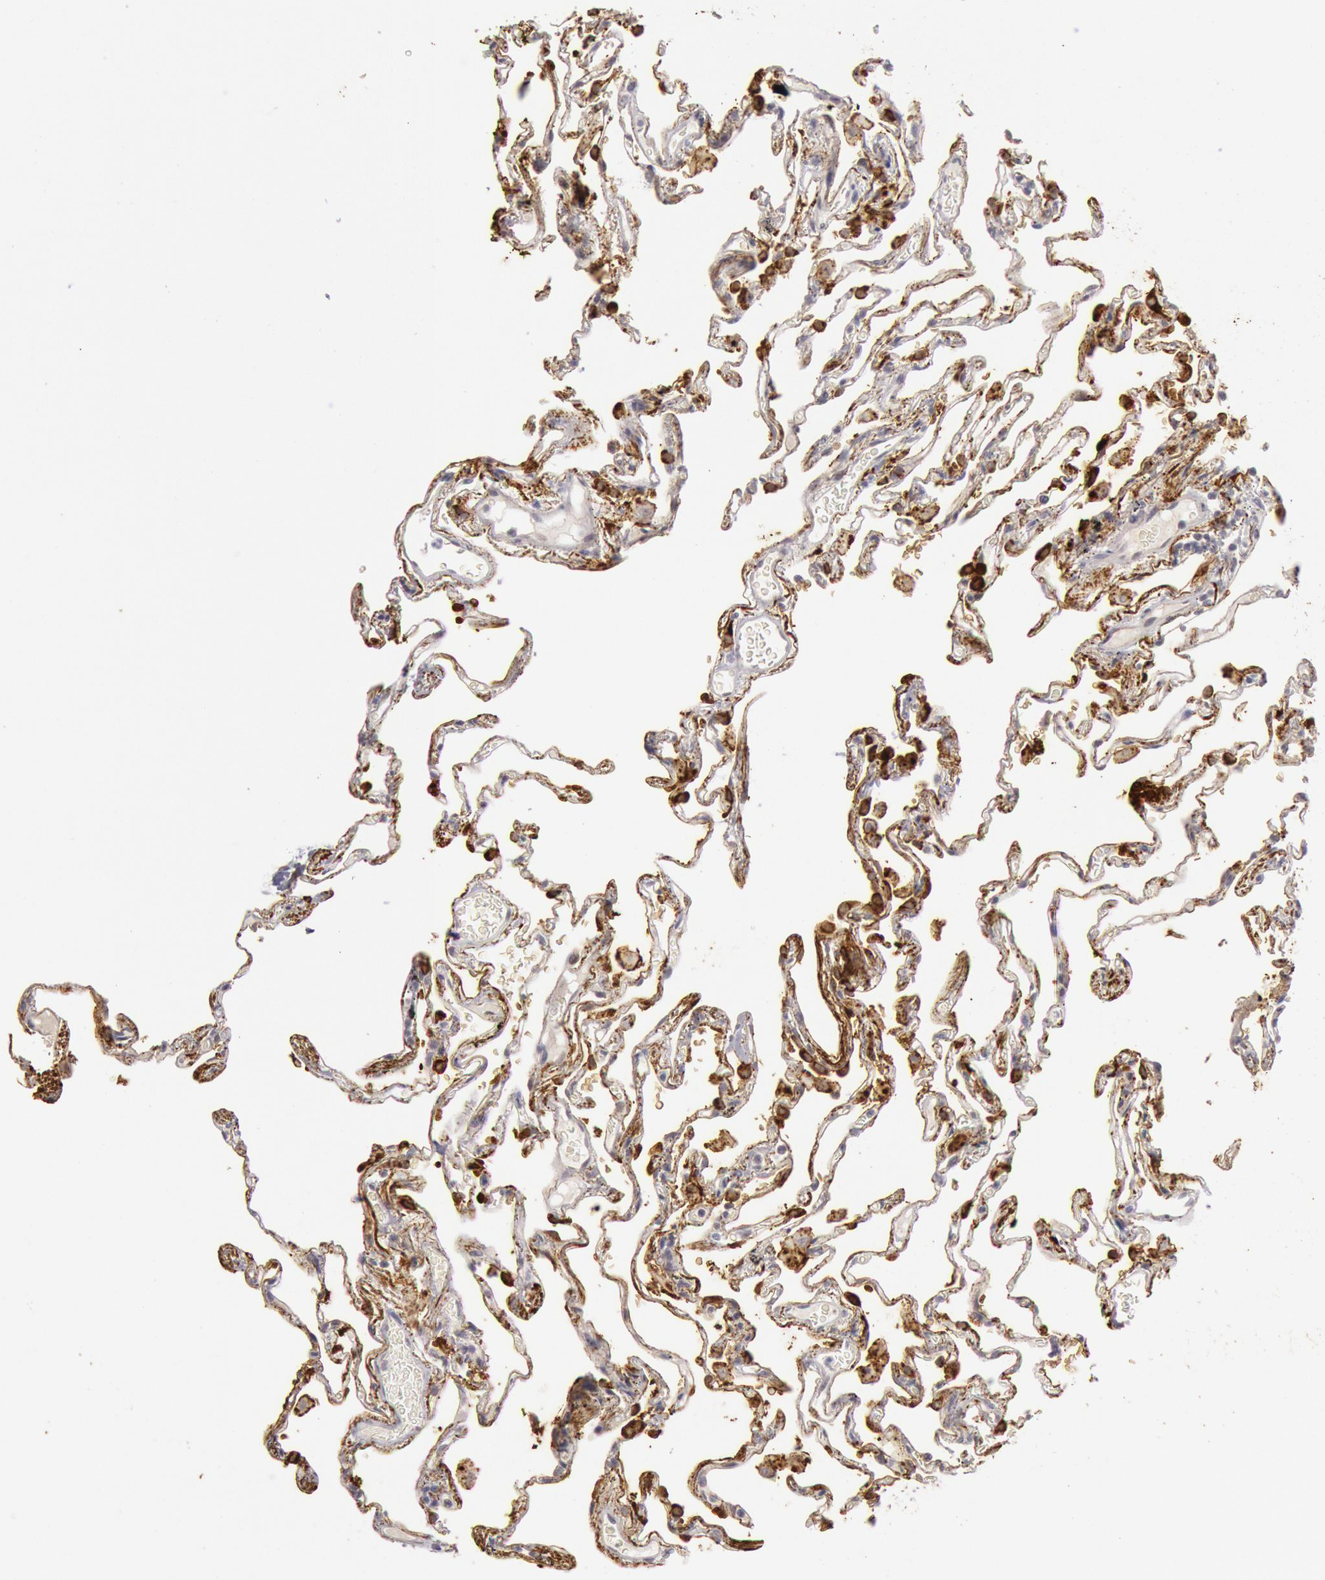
{"staining": {"intensity": "moderate", "quantity": ">75%", "location": "cytoplasmic/membranous"}, "tissue": "lung", "cell_type": "Alveolar cells", "image_type": "normal", "snomed": [{"axis": "morphology", "description": "Normal tissue, NOS"}, {"axis": "morphology", "description": "Inflammation, NOS"}, {"axis": "topography", "description": "Lung"}], "caption": "Alveolar cells reveal moderate cytoplasmic/membranous expression in approximately >75% of cells in normal lung. (Brightfield microscopy of DAB IHC at high magnification).", "gene": "JOSD1", "patient": {"sex": "male", "age": 69}}